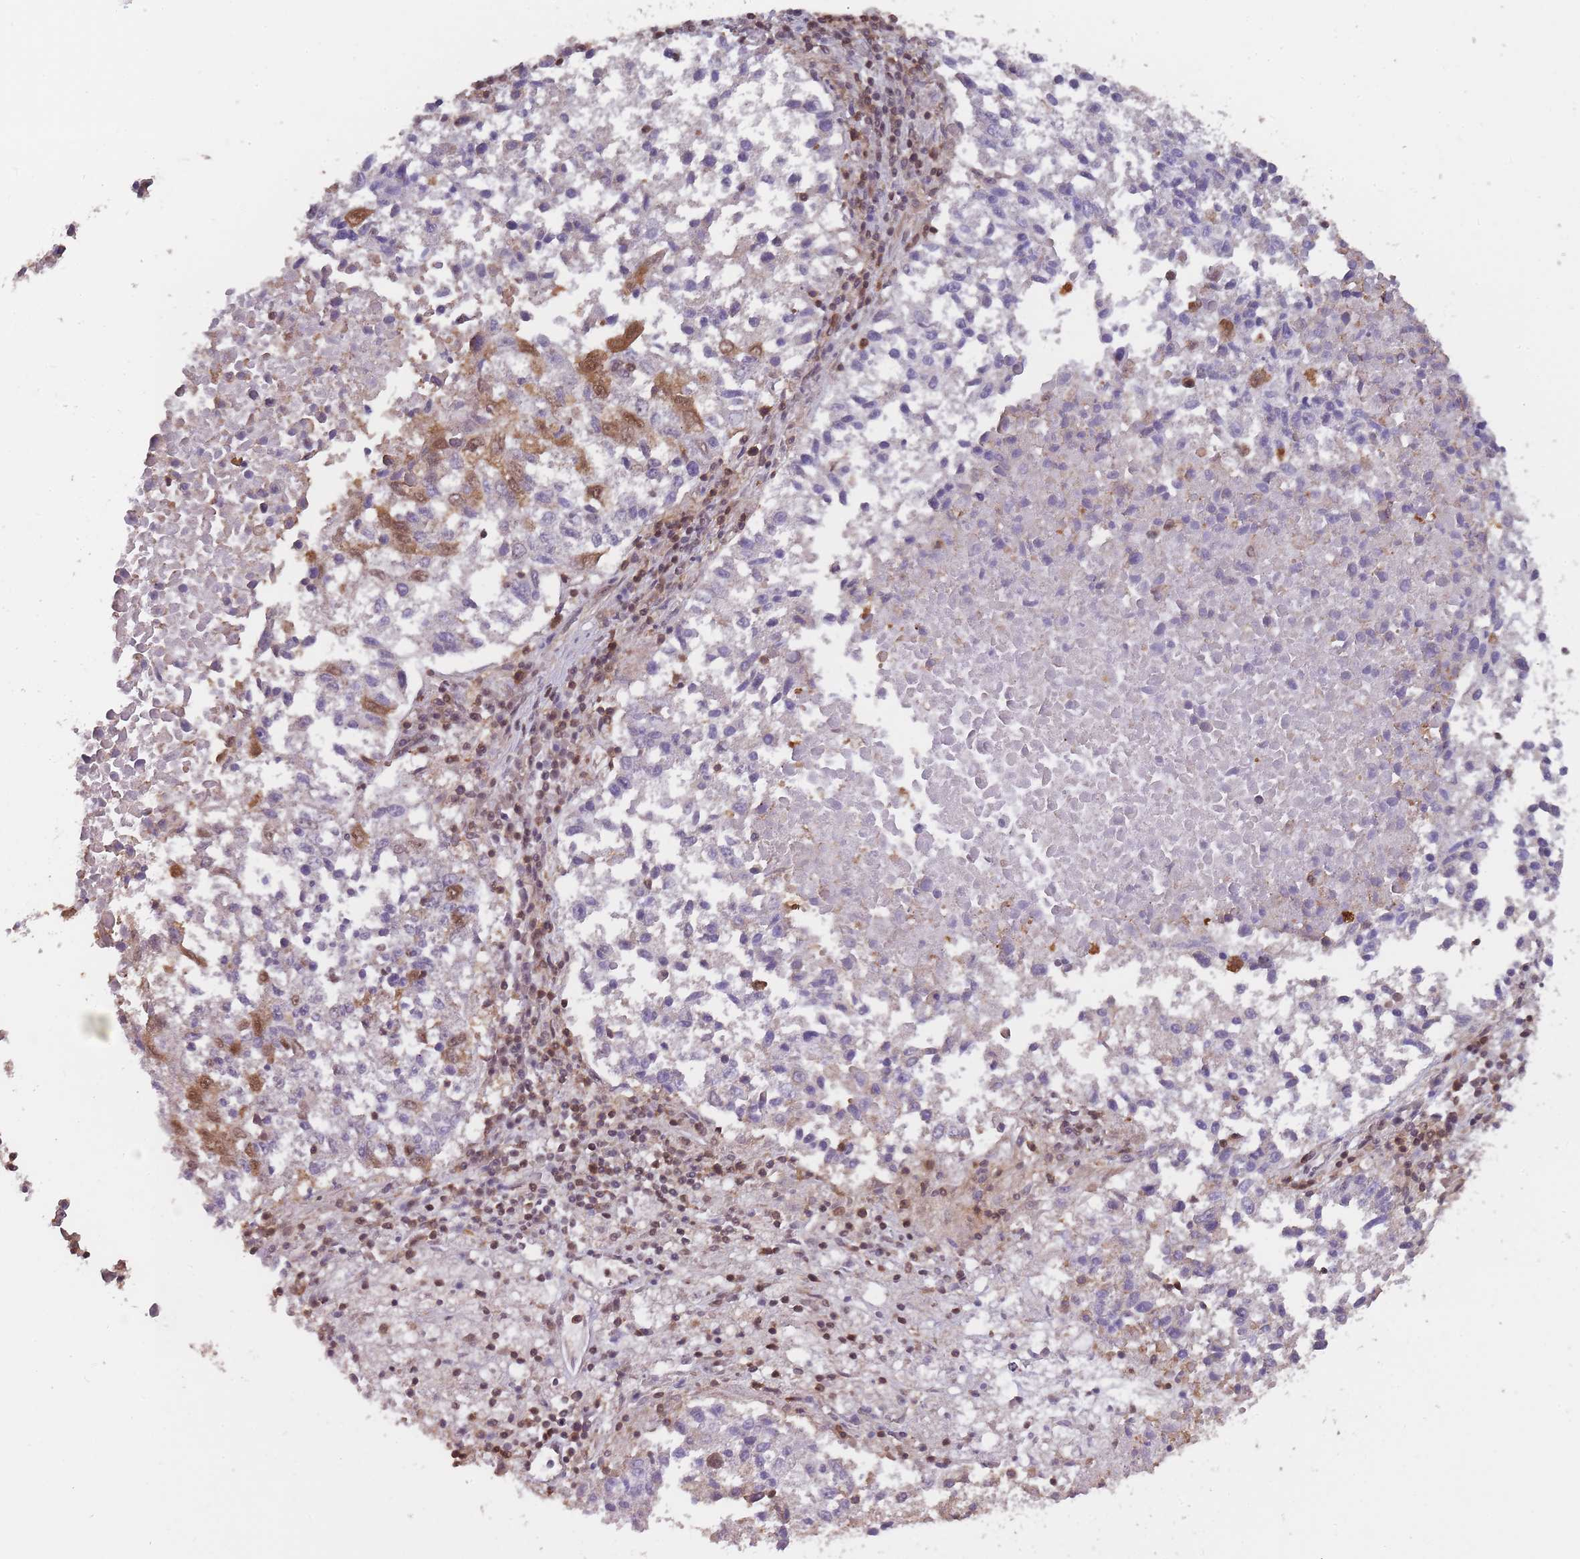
{"staining": {"intensity": "moderate", "quantity": "<25%", "location": "cytoplasmic/membranous,nuclear"}, "tissue": "lung cancer", "cell_type": "Tumor cells", "image_type": "cancer", "snomed": [{"axis": "morphology", "description": "Squamous cell carcinoma, NOS"}, {"axis": "topography", "description": "Lung"}], "caption": "Moderate cytoplasmic/membranous and nuclear positivity for a protein is present in approximately <25% of tumor cells of lung cancer using immunohistochemistry (IHC).", "gene": "PPP6R3", "patient": {"sex": "male", "age": 73}}